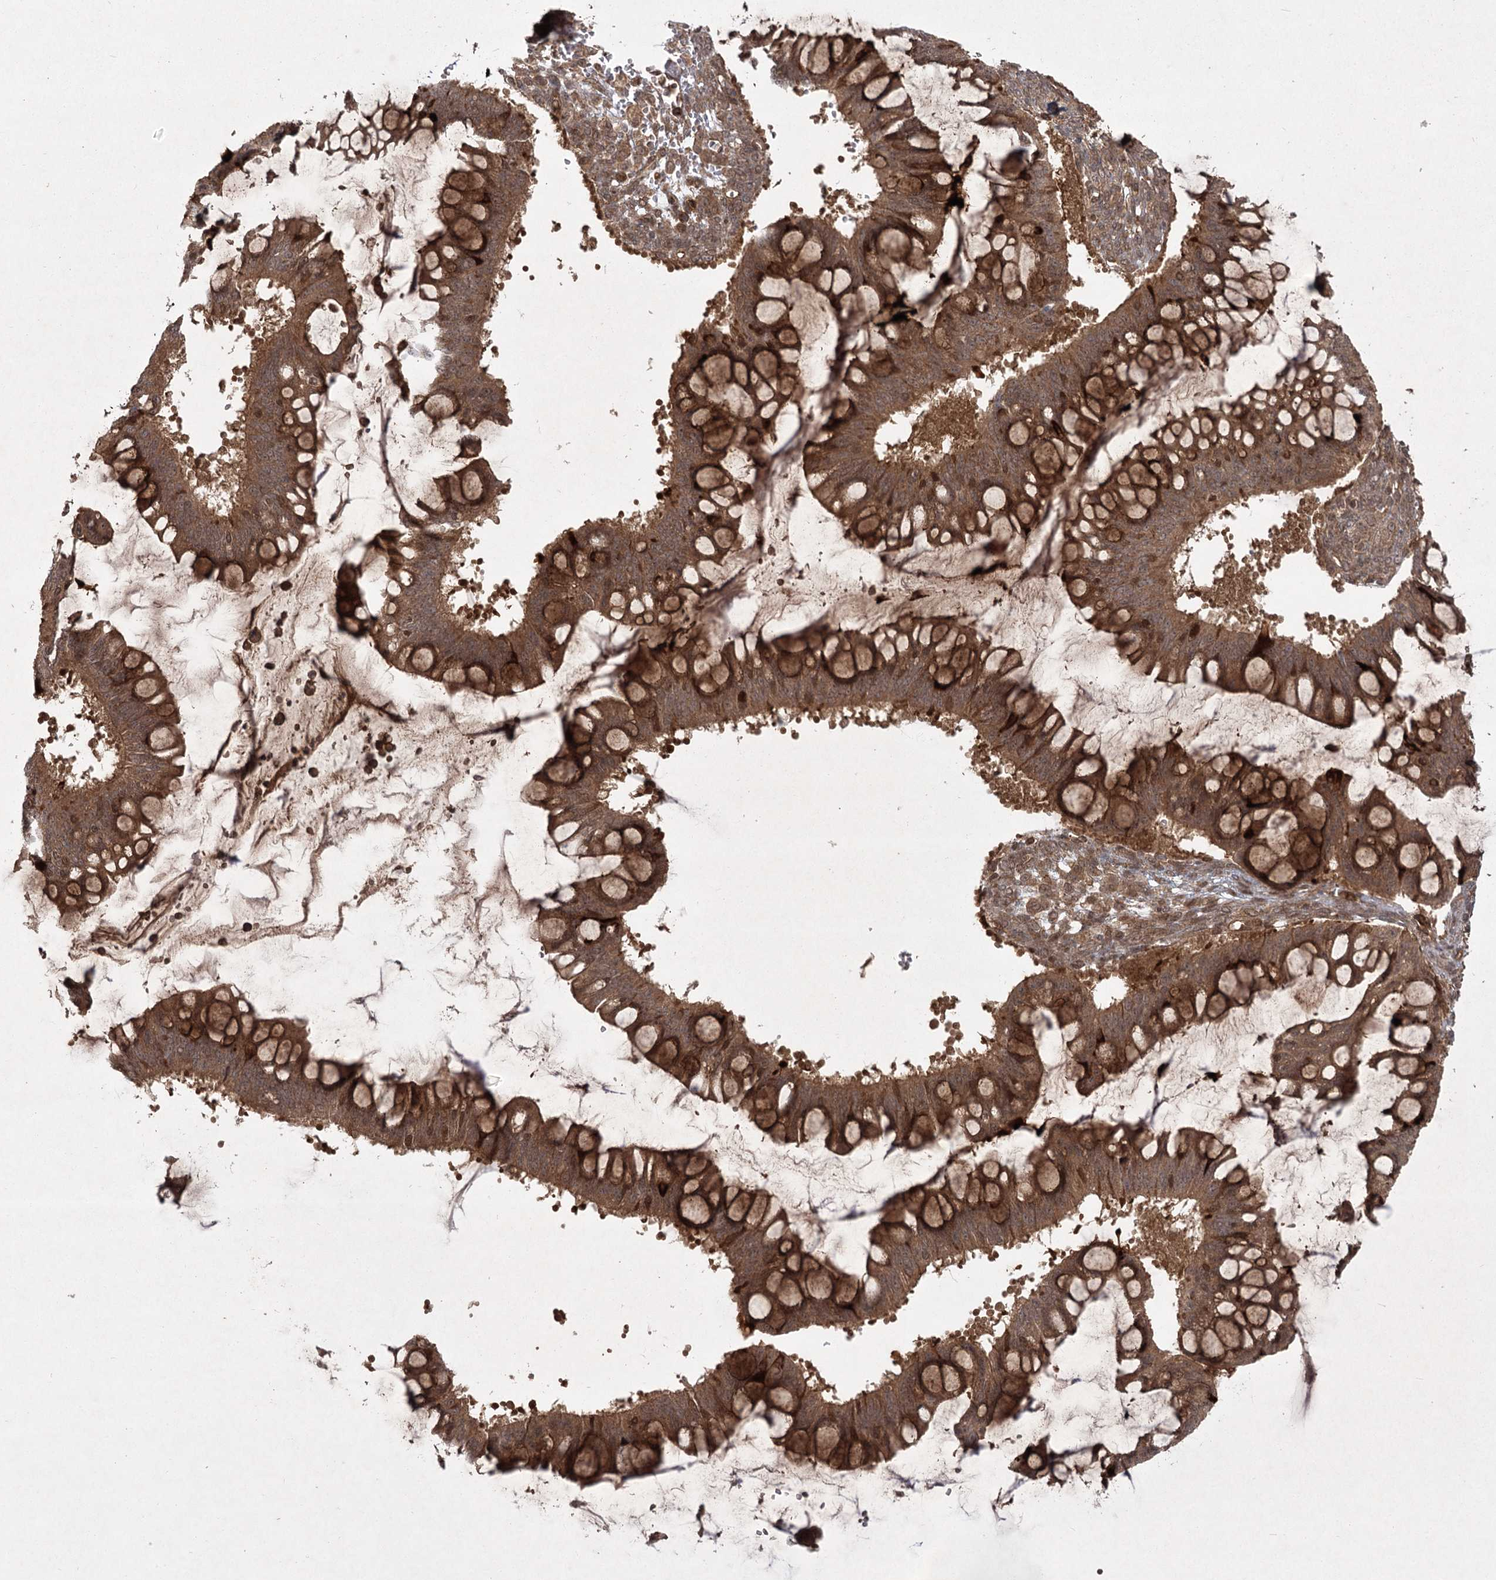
{"staining": {"intensity": "strong", "quantity": ">75%", "location": "cytoplasmic/membranous"}, "tissue": "ovarian cancer", "cell_type": "Tumor cells", "image_type": "cancer", "snomed": [{"axis": "morphology", "description": "Cystadenocarcinoma, mucinous, NOS"}, {"axis": "topography", "description": "Ovary"}], "caption": "Ovarian cancer tissue demonstrates strong cytoplasmic/membranous expression in about >75% of tumor cells", "gene": "MDFIC", "patient": {"sex": "female", "age": 73}}